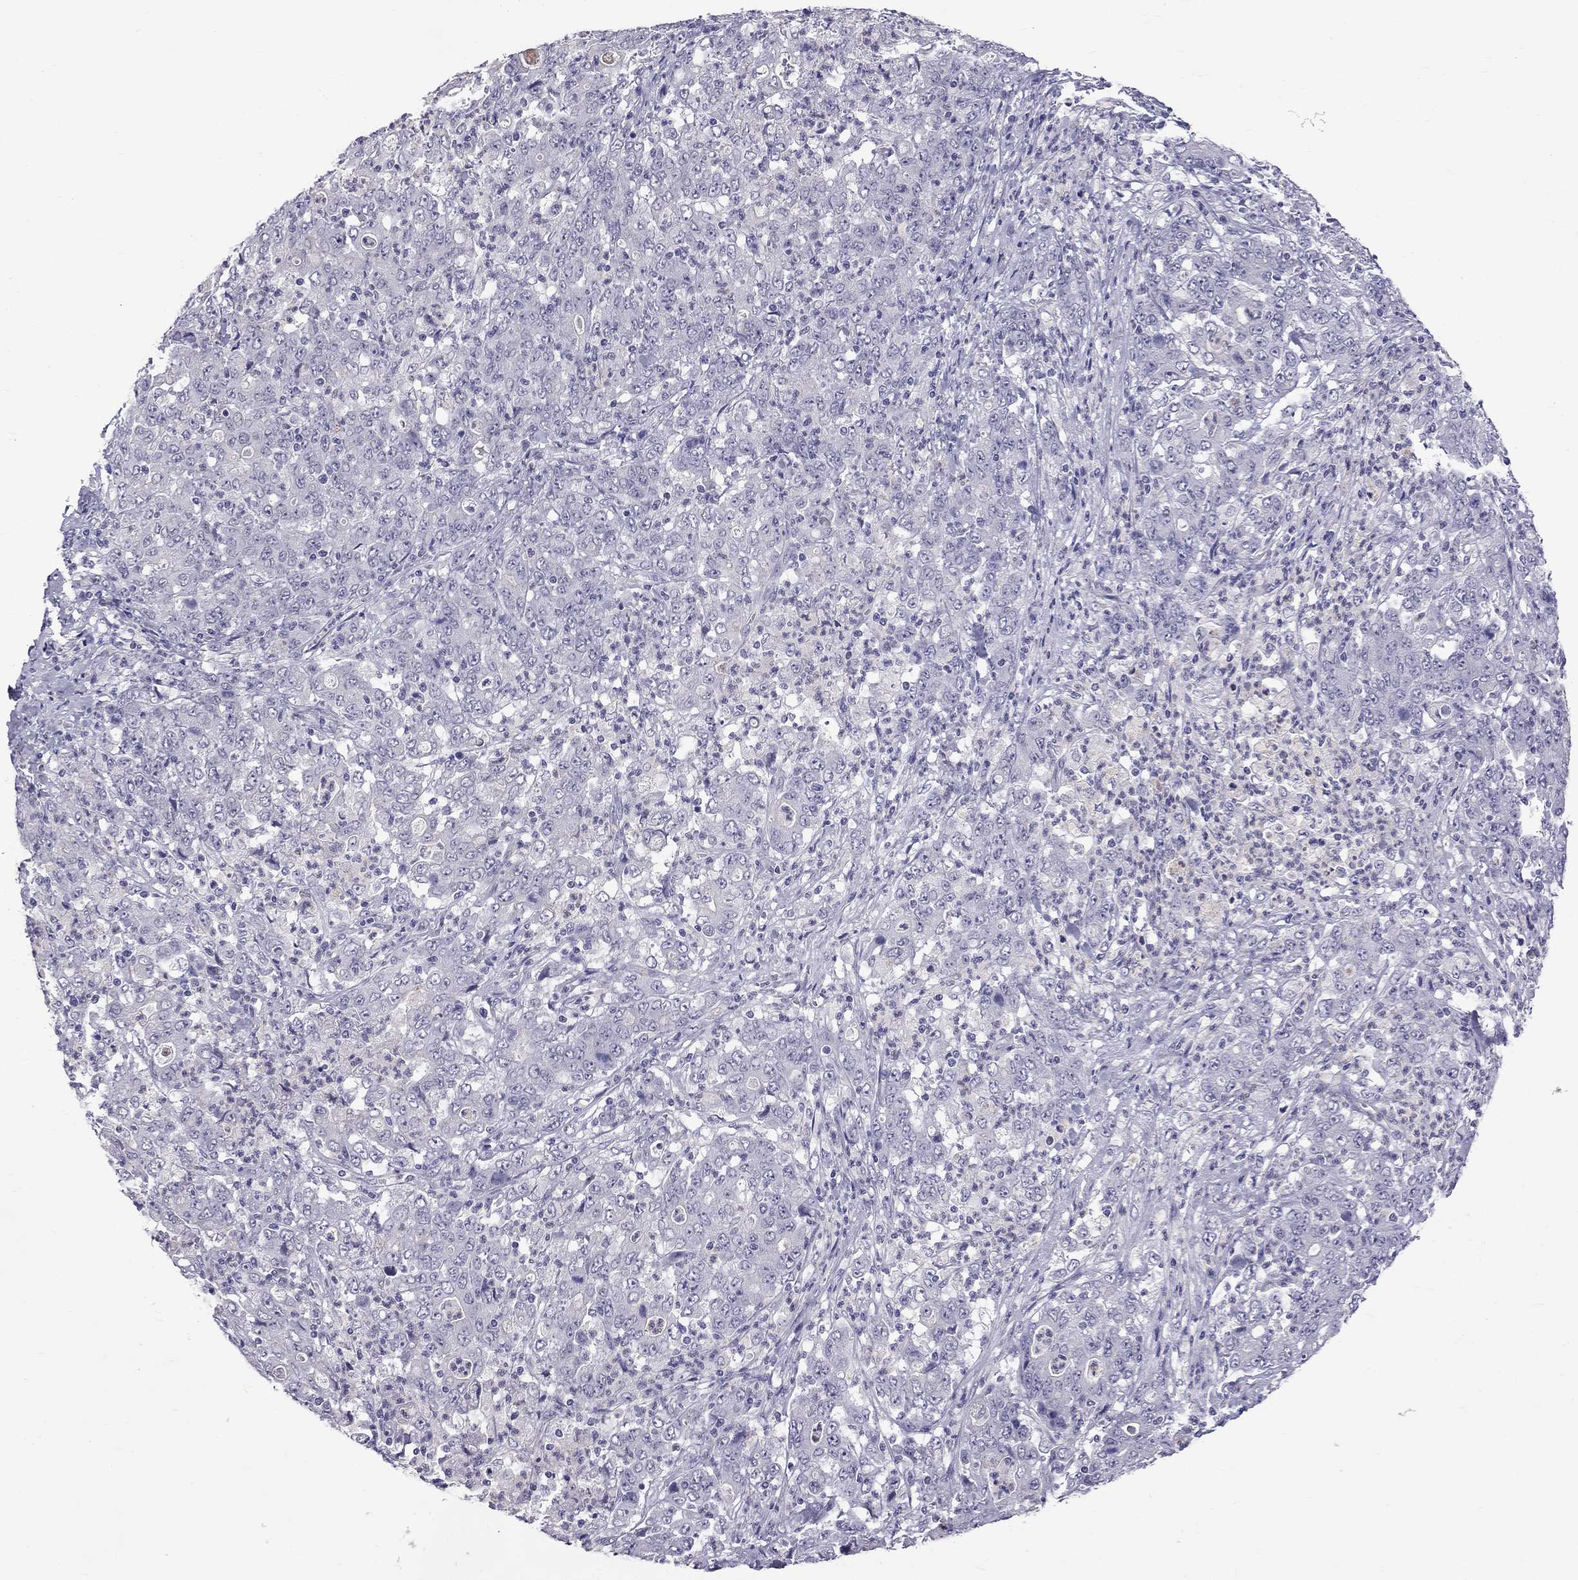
{"staining": {"intensity": "negative", "quantity": "none", "location": "none"}, "tissue": "stomach cancer", "cell_type": "Tumor cells", "image_type": "cancer", "snomed": [{"axis": "morphology", "description": "Adenocarcinoma, NOS"}, {"axis": "topography", "description": "Stomach, lower"}], "caption": "Photomicrograph shows no protein staining in tumor cells of stomach adenocarcinoma tissue.", "gene": "RTL9", "patient": {"sex": "female", "age": 71}}